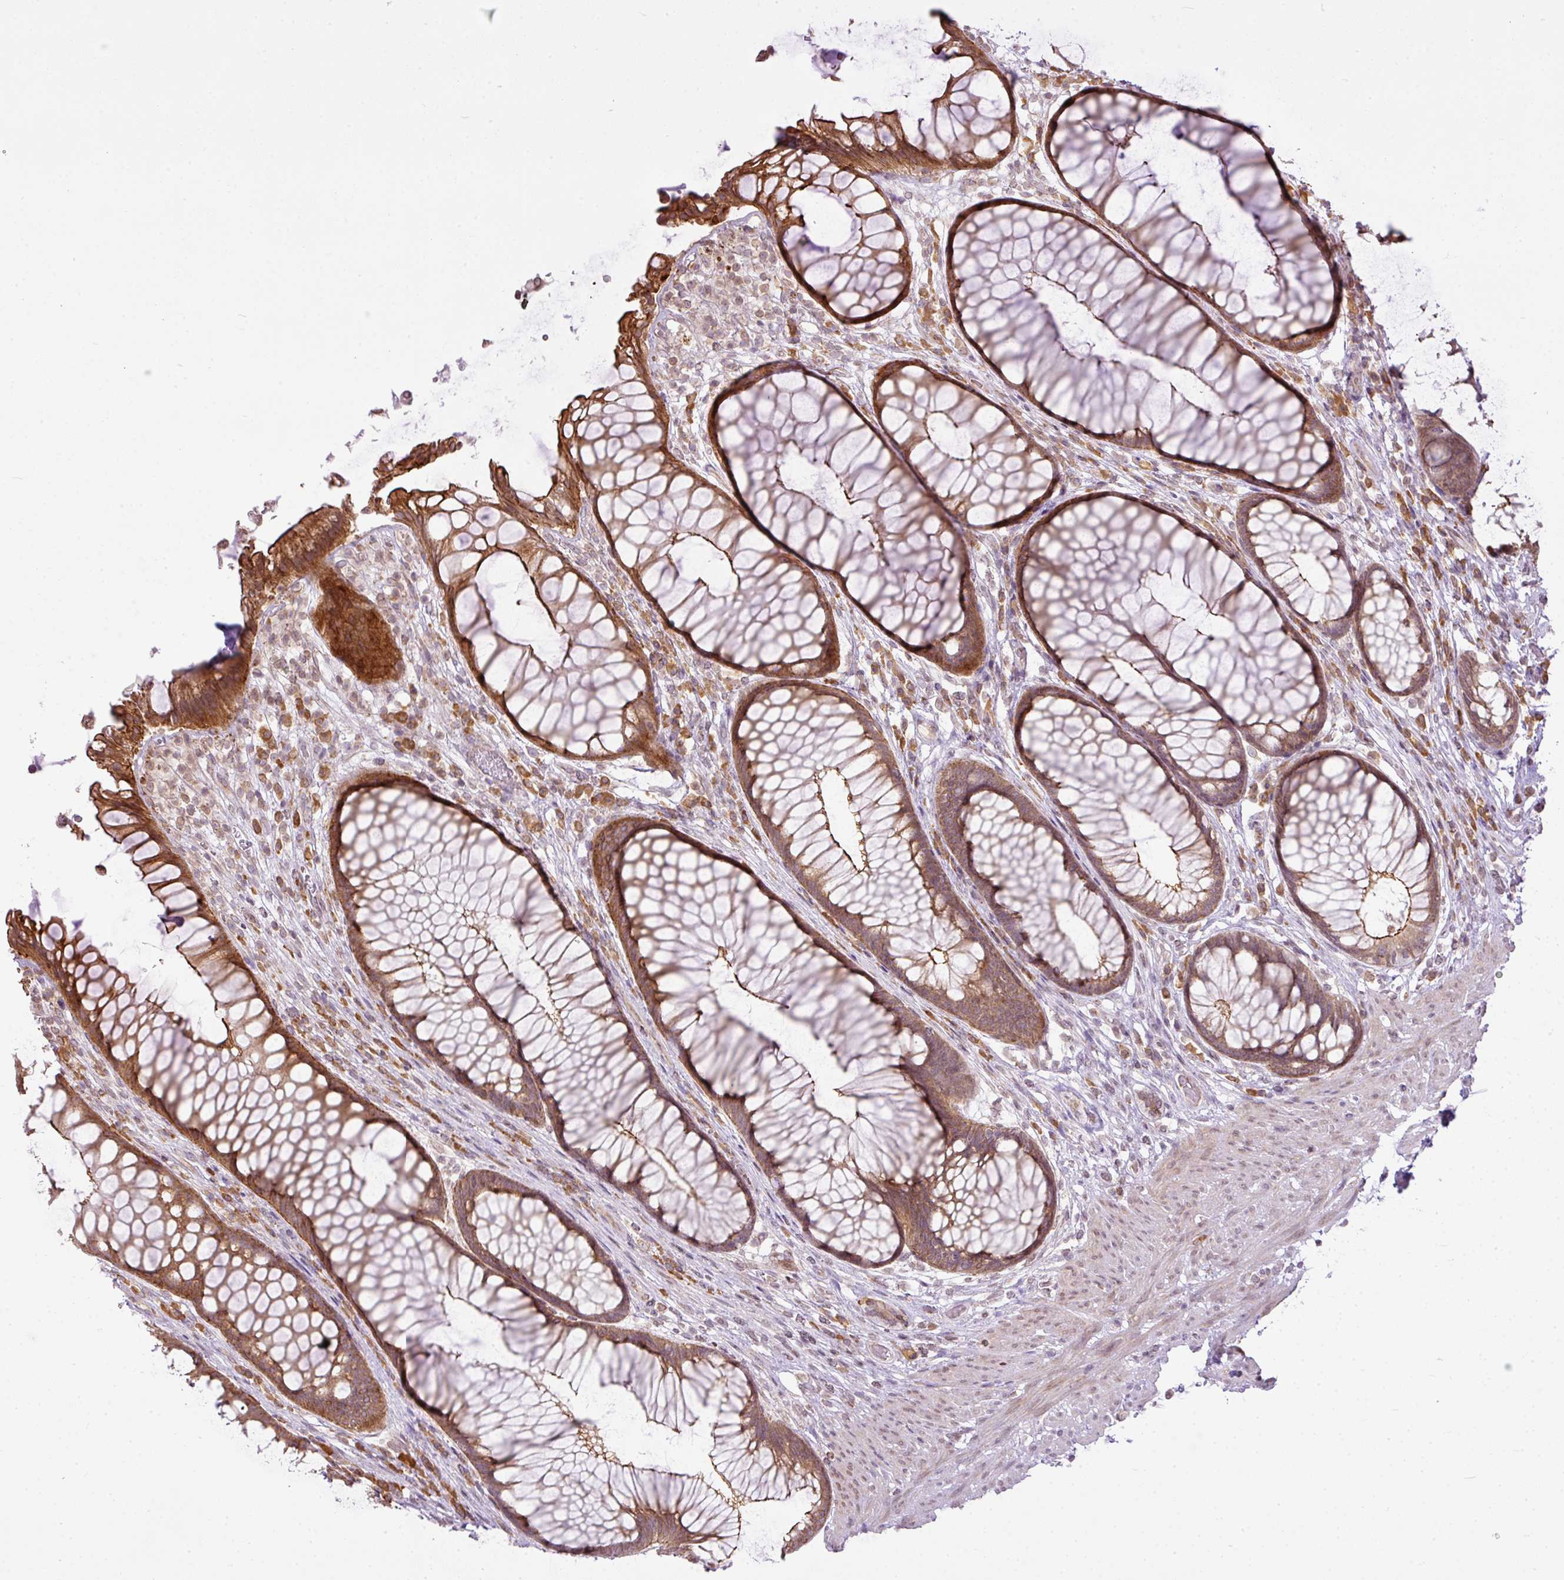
{"staining": {"intensity": "strong", "quantity": ">75%", "location": "cytoplasmic/membranous"}, "tissue": "rectum", "cell_type": "Glandular cells", "image_type": "normal", "snomed": [{"axis": "morphology", "description": "Normal tissue, NOS"}, {"axis": "topography", "description": "Smooth muscle"}, {"axis": "topography", "description": "Rectum"}], "caption": "Rectum stained for a protein (brown) demonstrates strong cytoplasmic/membranous positive expression in about >75% of glandular cells.", "gene": "COX18", "patient": {"sex": "male", "age": 53}}